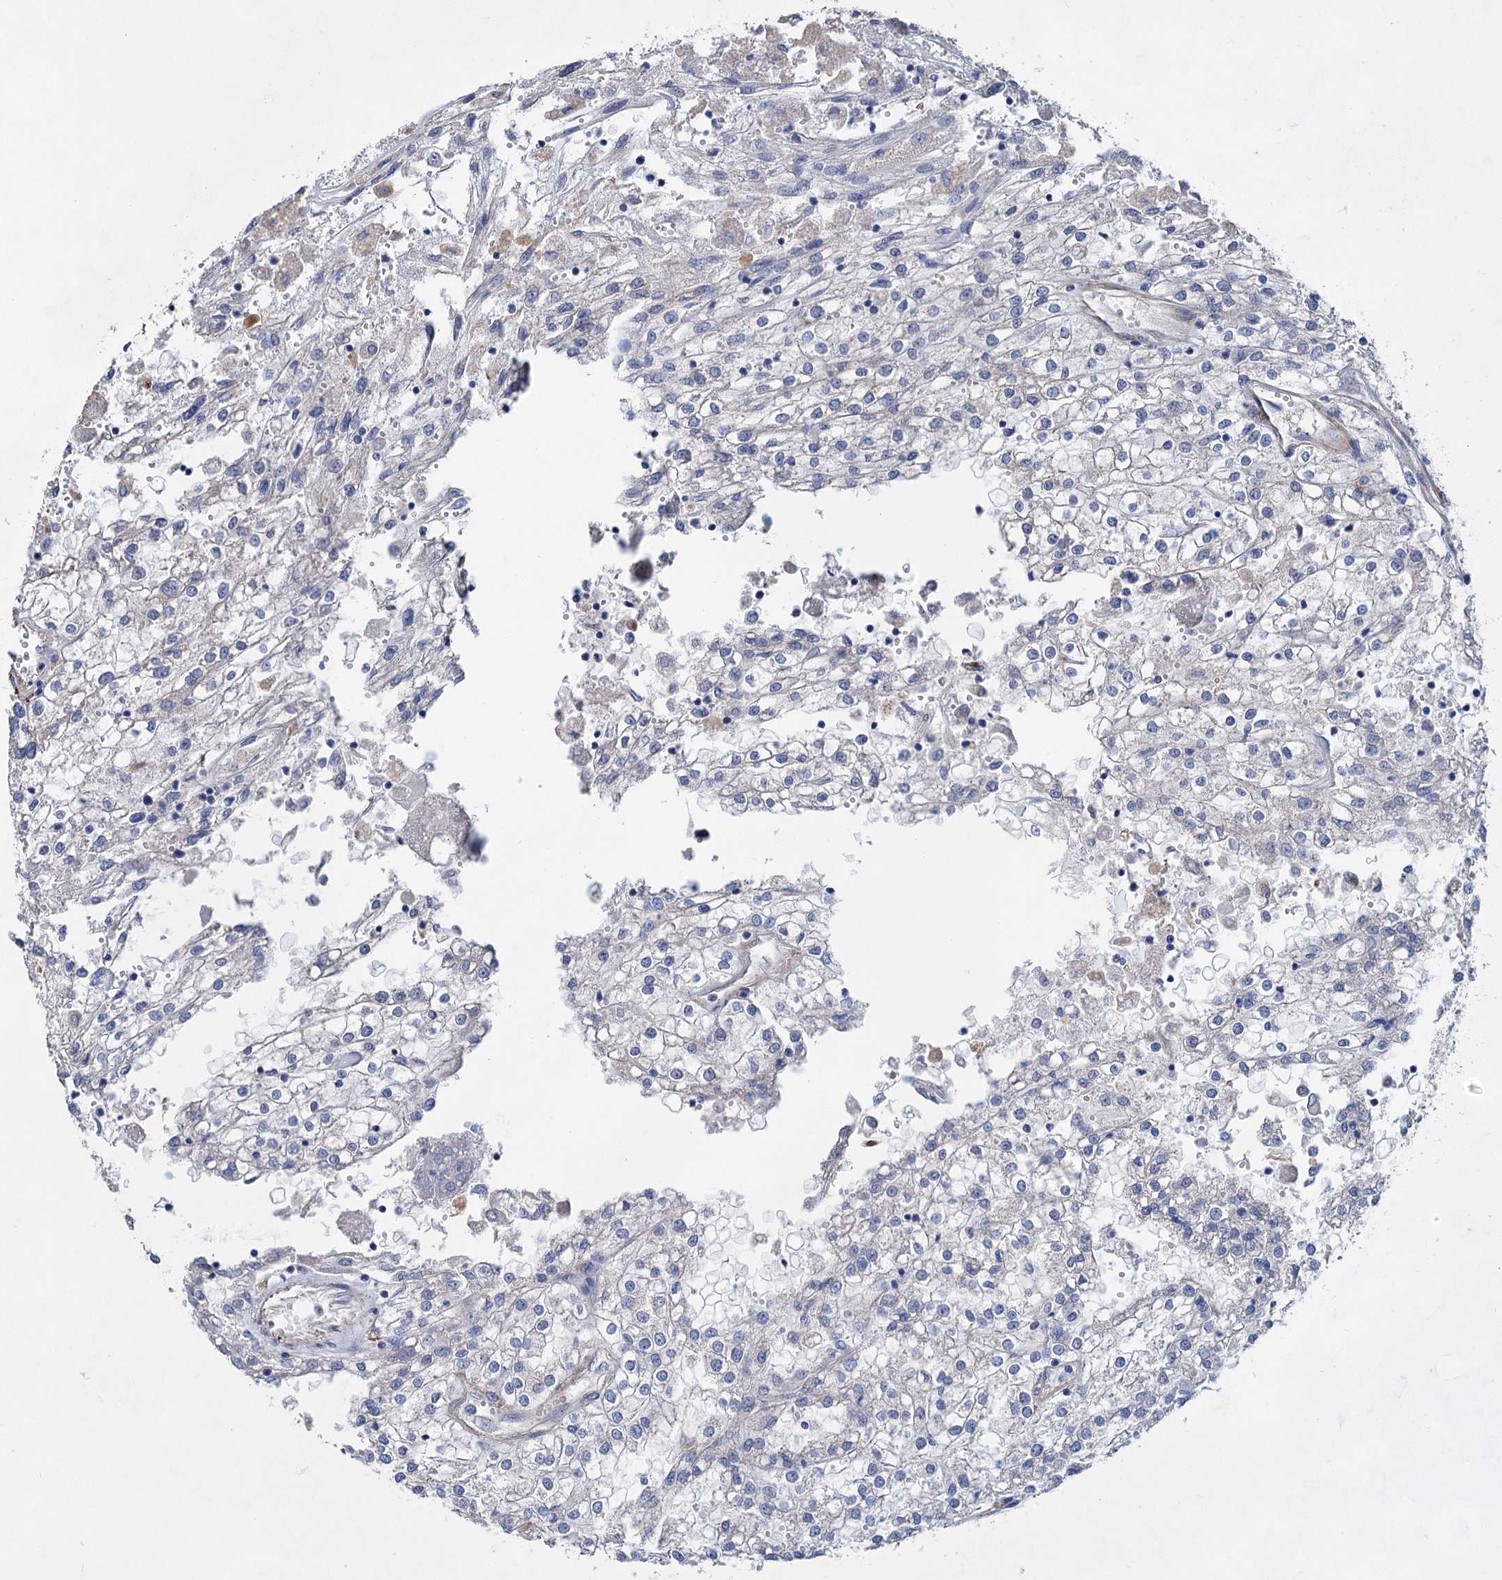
{"staining": {"intensity": "negative", "quantity": "none", "location": "none"}, "tissue": "renal cancer", "cell_type": "Tumor cells", "image_type": "cancer", "snomed": [{"axis": "morphology", "description": "Adenocarcinoma, NOS"}, {"axis": "topography", "description": "Kidney"}], "caption": "The IHC image has no significant positivity in tumor cells of renal cancer tissue.", "gene": "GPR155", "patient": {"sex": "female", "age": 52}}